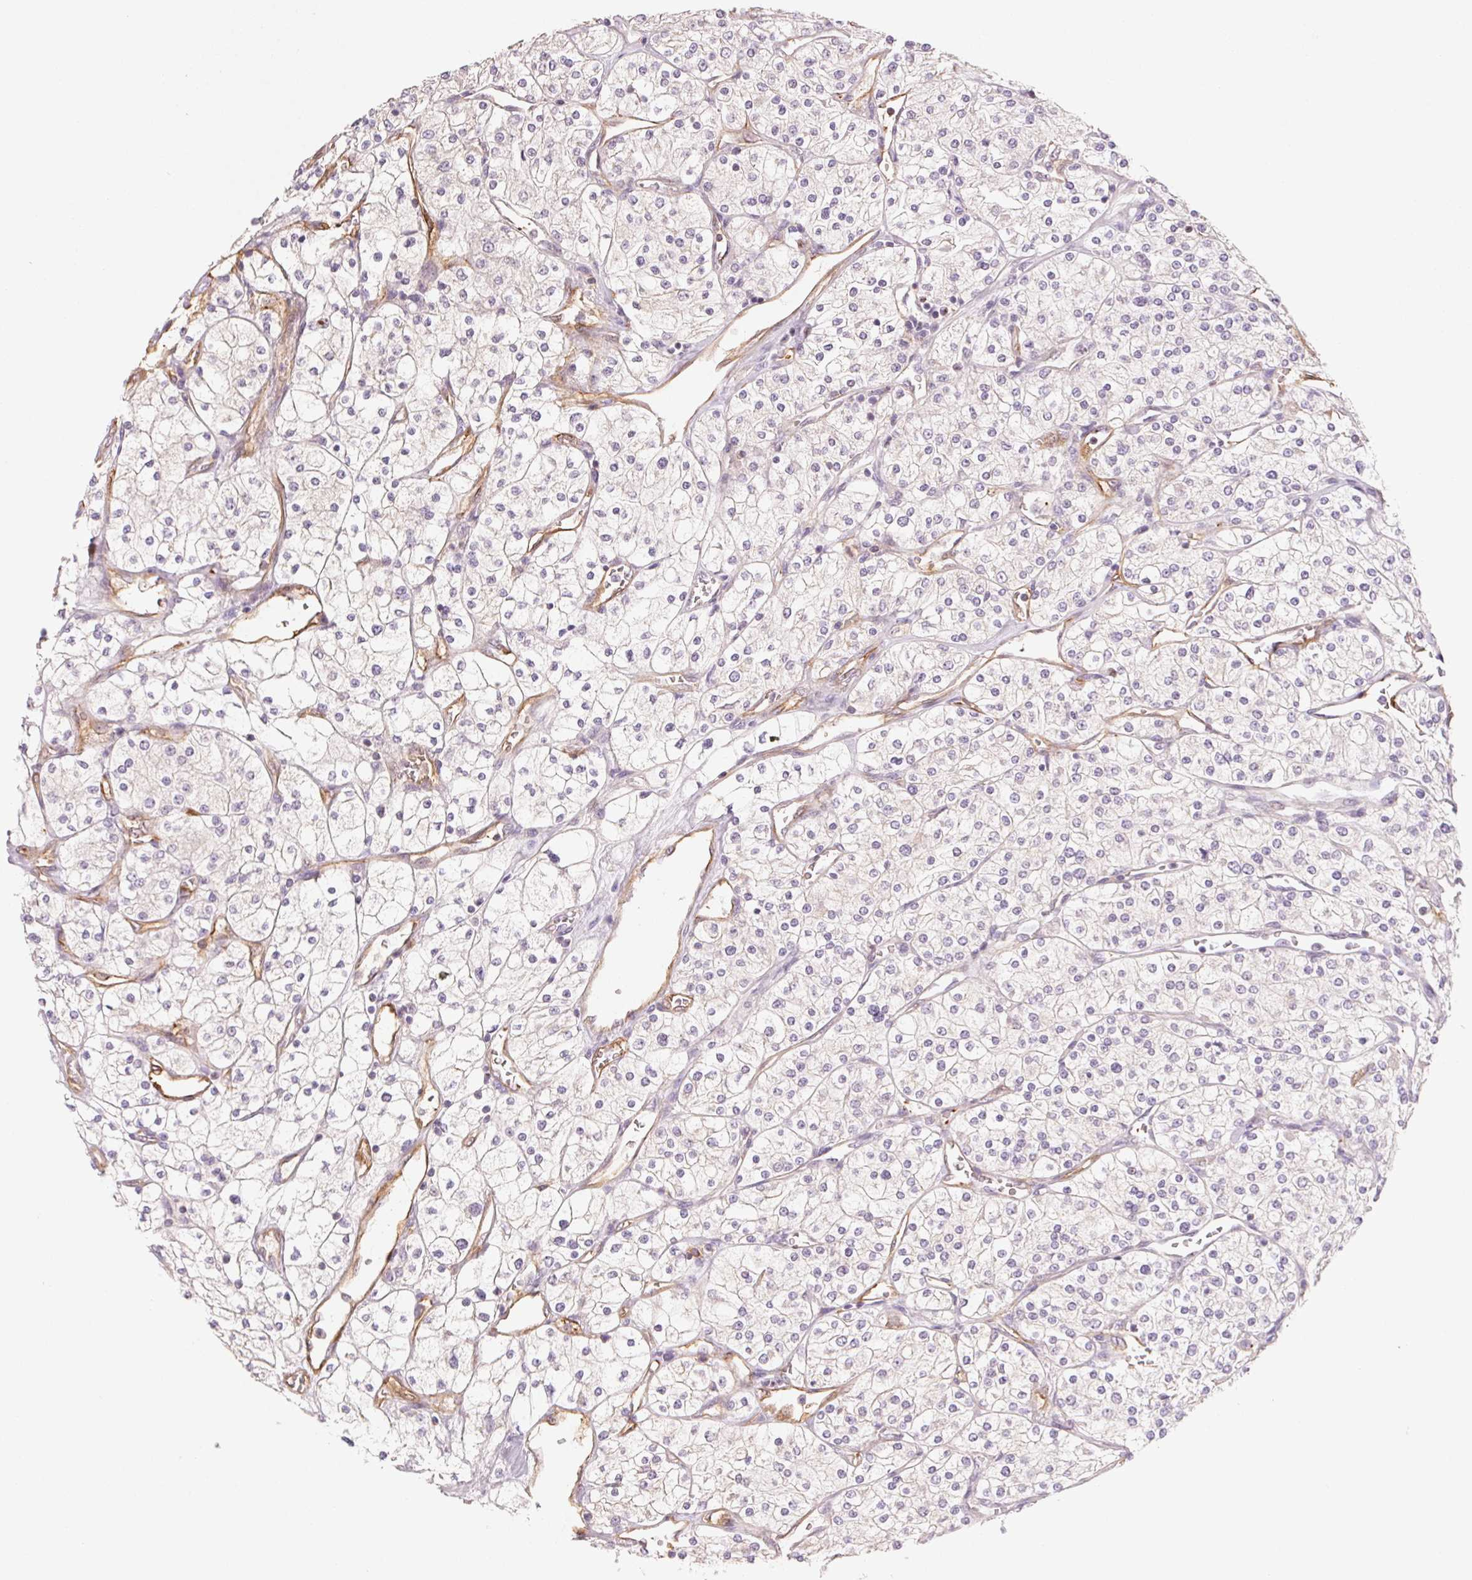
{"staining": {"intensity": "negative", "quantity": "none", "location": "none"}, "tissue": "renal cancer", "cell_type": "Tumor cells", "image_type": "cancer", "snomed": [{"axis": "morphology", "description": "Adenocarcinoma, NOS"}, {"axis": "topography", "description": "Kidney"}], "caption": "Immunohistochemistry (IHC) image of human renal adenocarcinoma stained for a protein (brown), which demonstrates no positivity in tumor cells.", "gene": "ANKRD13B", "patient": {"sex": "male", "age": 80}}